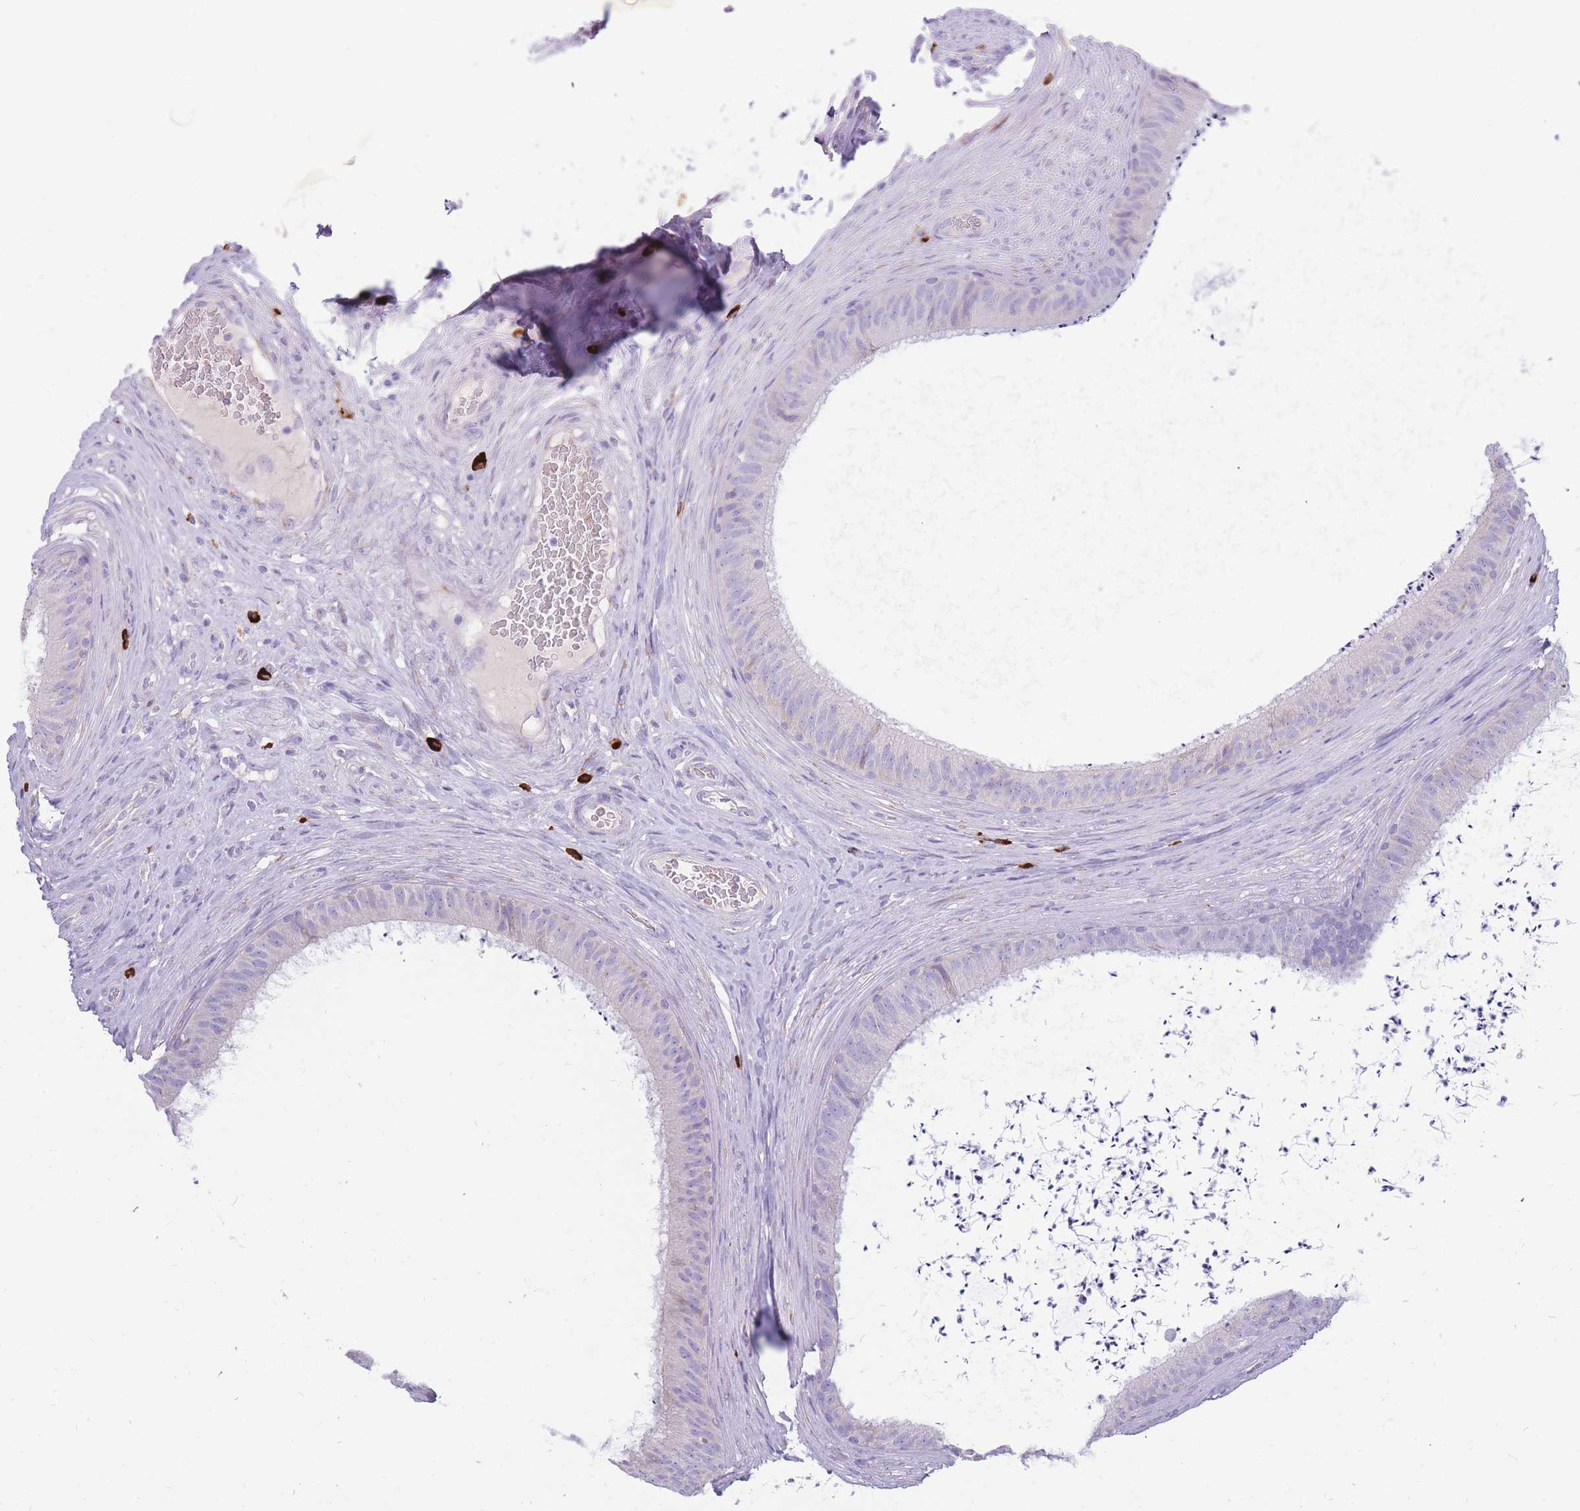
{"staining": {"intensity": "moderate", "quantity": "<25%", "location": "cytoplasmic/membranous"}, "tissue": "epididymis", "cell_type": "Glandular cells", "image_type": "normal", "snomed": [{"axis": "morphology", "description": "Normal tissue, NOS"}, {"axis": "topography", "description": "Testis"}, {"axis": "topography", "description": "Epididymis"}], "caption": "Immunohistochemical staining of unremarkable epididymis shows low levels of moderate cytoplasmic/membranous staining in approximately <25% of glandular cells. (DAB (3,3'-diaminobenzidine) IHC, brown staining for protein, blue staining for nuclei).", "gene": "TPSAB1", "patient": {"sex": "male", "age": 41}}